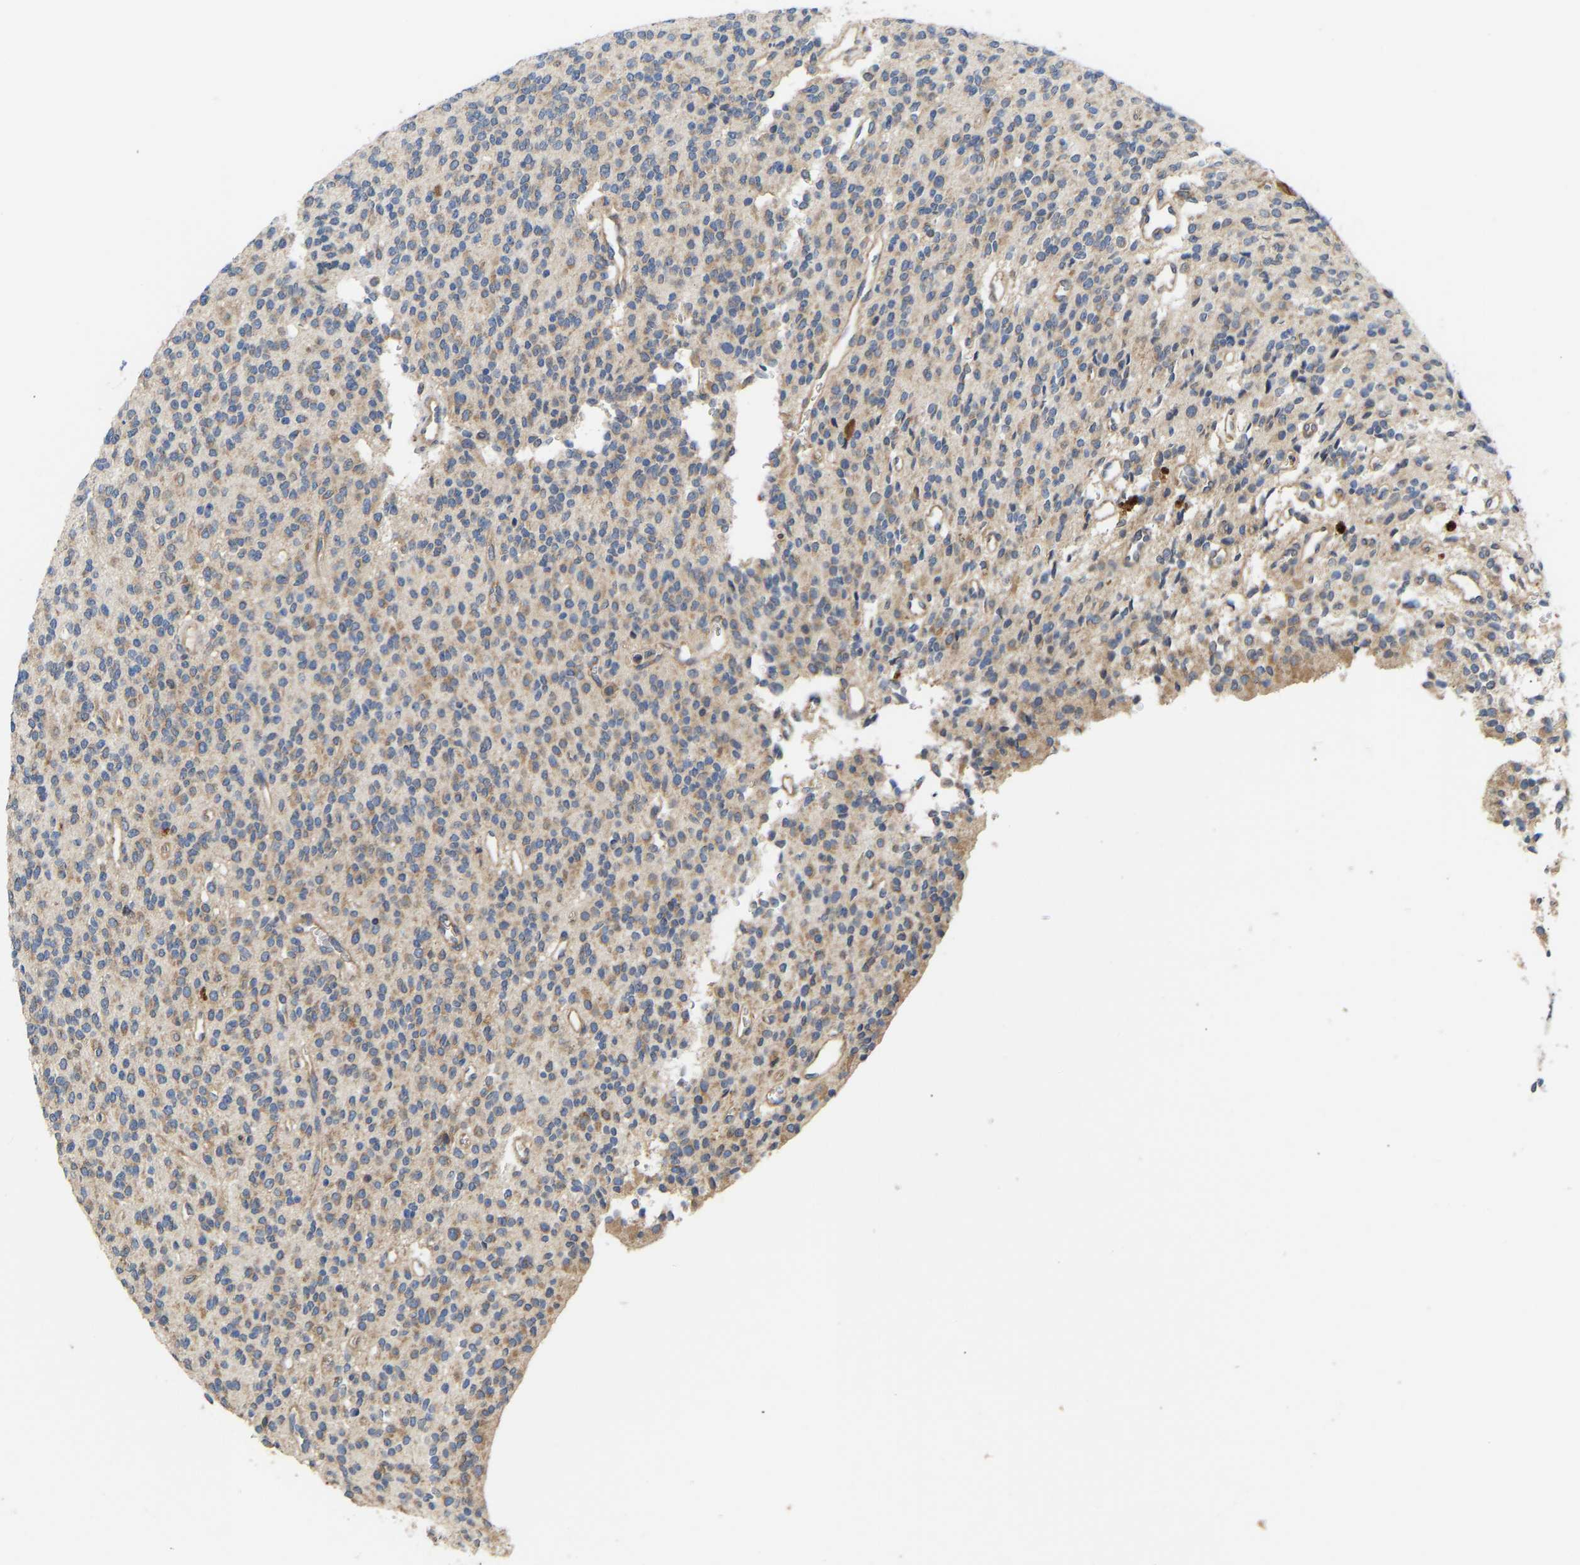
{"staining": {"intensity": "weak", "quantity": ">75%", "location": "cytoplasmic/membranous"}, "tissue": "glioma", "cell_type": "Tumor cells", "image_type": "cancer", "snomed": [{"axis": "morphology", "description": "Glioma, malignant, High grade"}, {"axis": "topography", "description": "Brain"}], "caption": "A brown stain labels weak cytoplasmic/membranous staining of a protein in glioma tumor cells.", "gene": "AIMP2", "patient": {"sex": "male", "age": 34}}